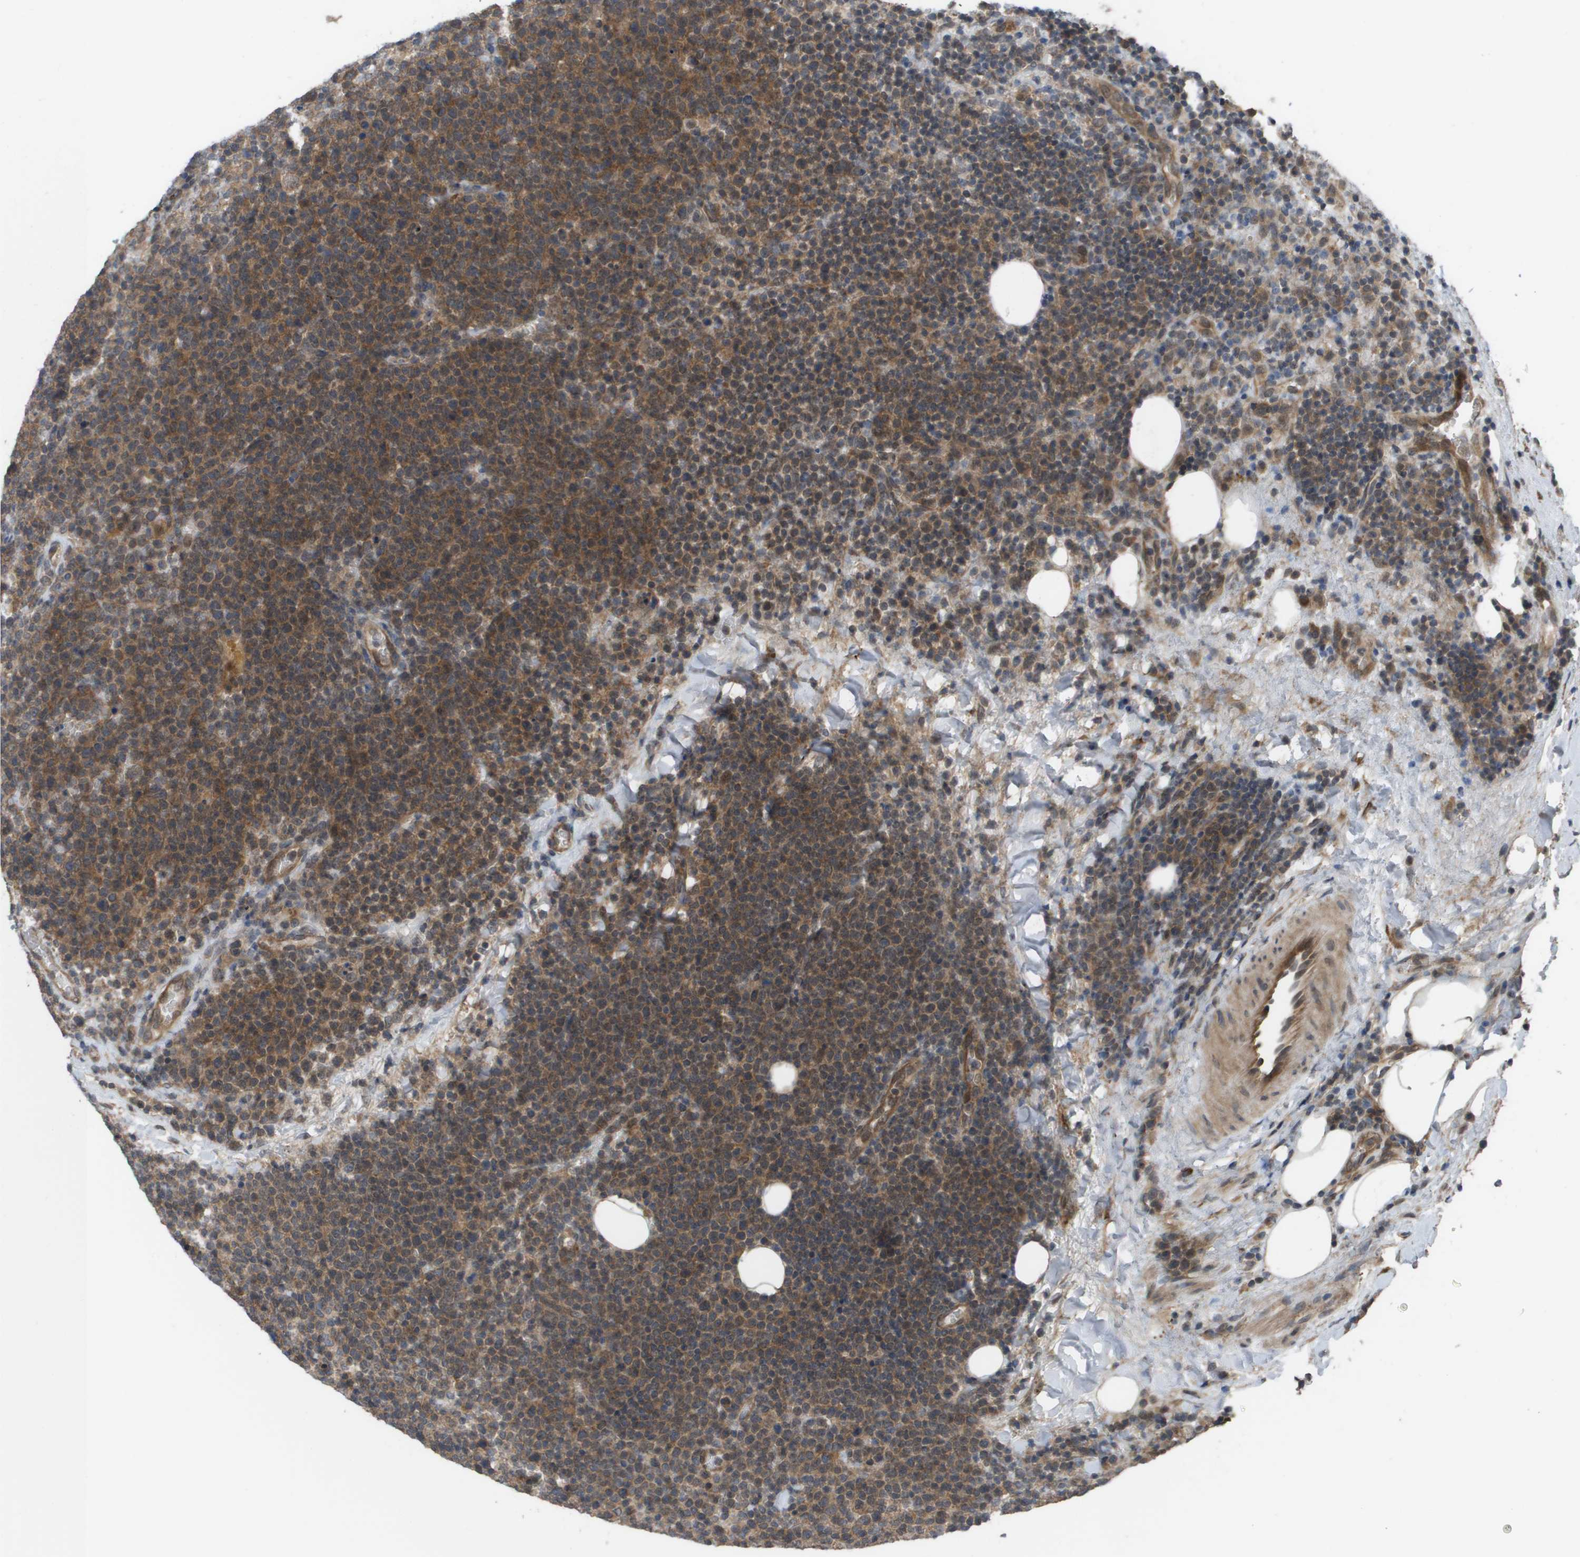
{"staining": {"intensity": "moderate", "quantity": ">75%", "location": "cytoplasmic/membranous,nuclear"}, "tissue": "lymphoma", "cell_type": "Tumor cells", "image_type": "cancer", "snomed": [{"axis": "morphology", "description": "Malignant lymphoma, non-Hodgkin's type, High grade"}, {"axis": "topography", "description": "Lymph node"}], "caption": "This photomicrograph reveals IHC staining of human lymphoma, with medium moderate cytoplasmic/membranous and nuclear positivity in about >75% of tumor cells.", "gene": "CTPS2", "patient": {"sex": "male", "age": 61}}